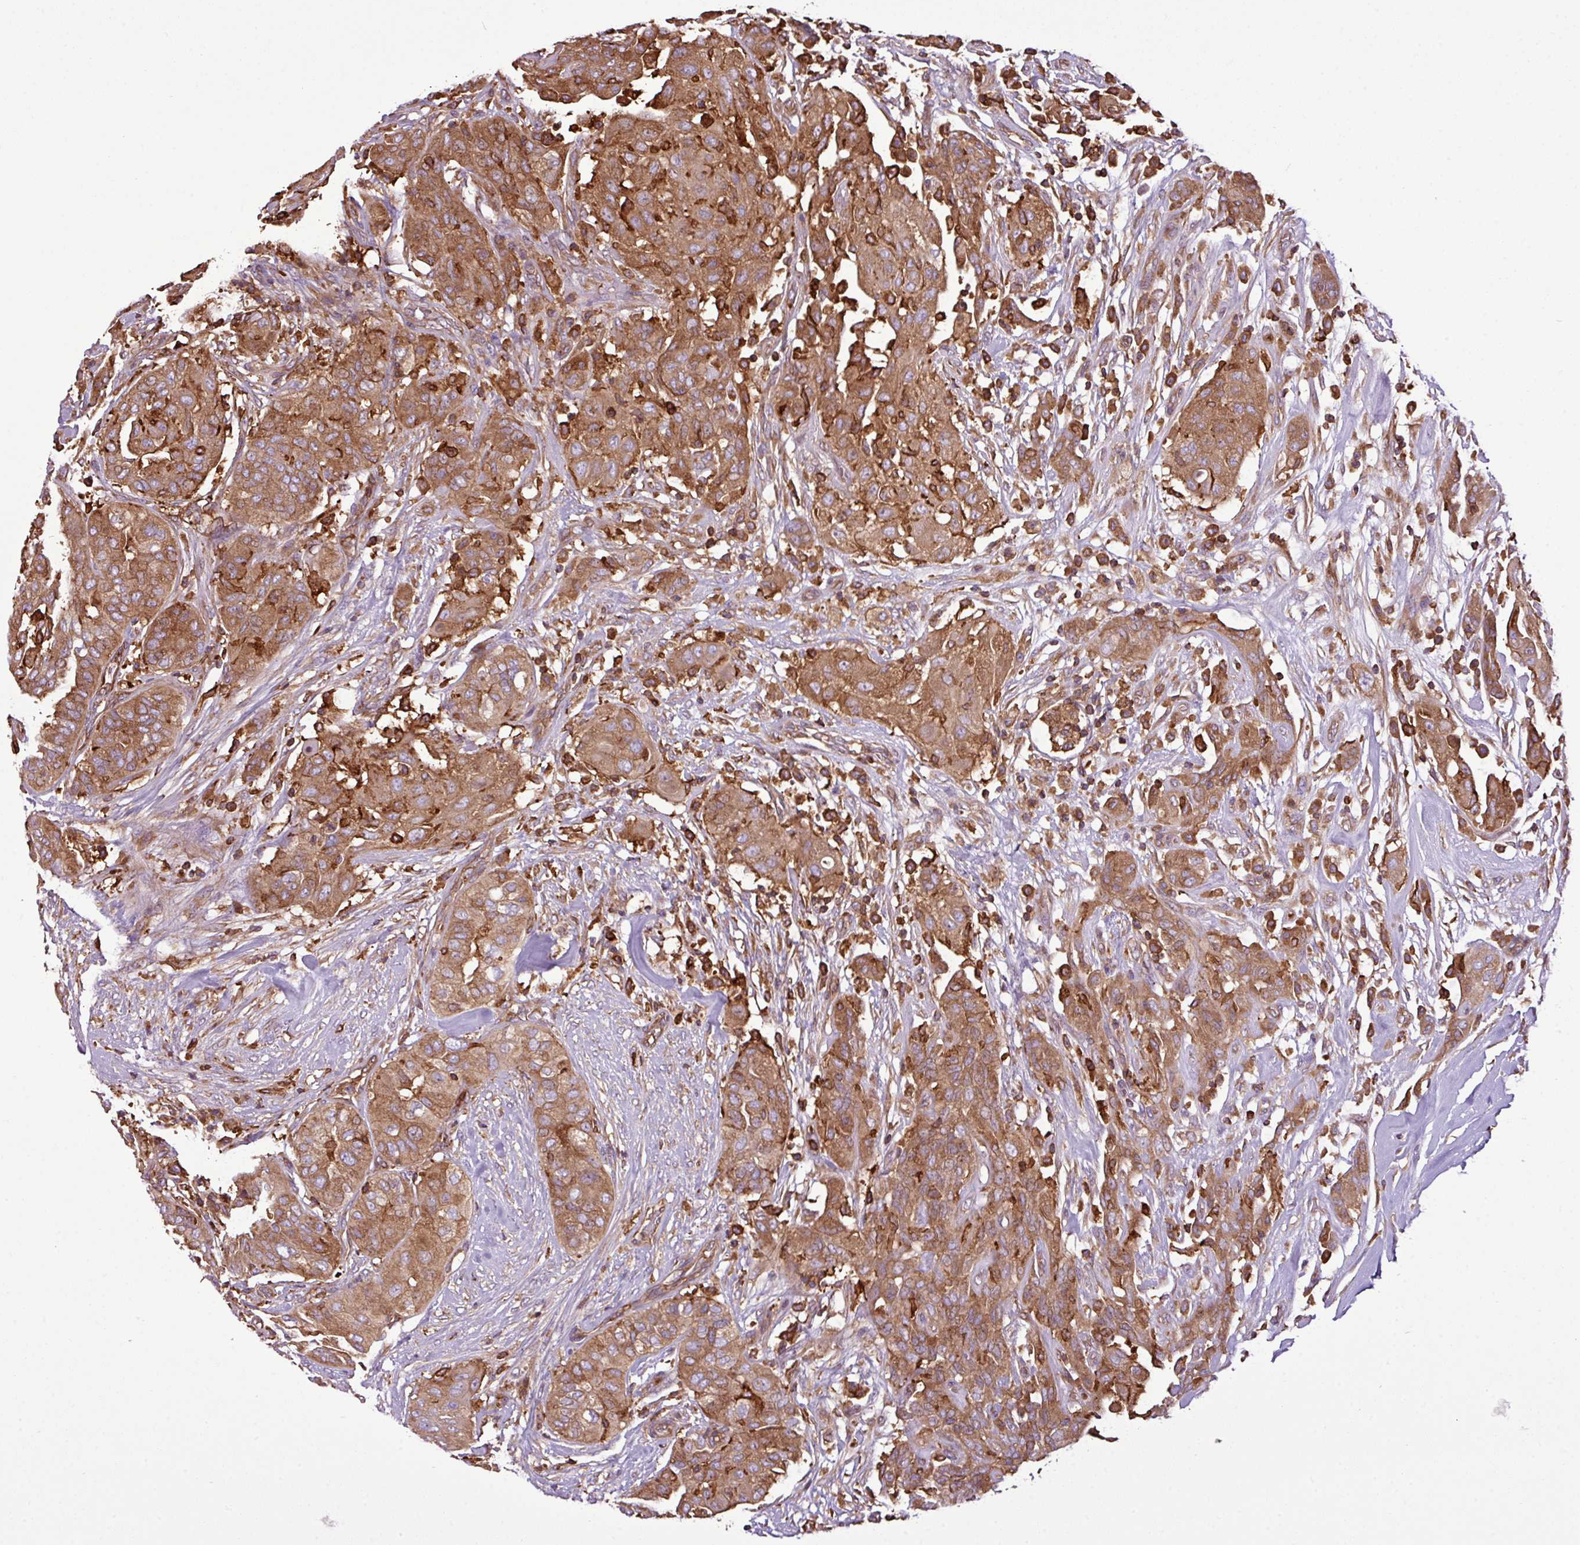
{"staining": {"intensity": "moderate", "quantity": ">75%", "location": "cytoplasmic/membranous"}, "tissue": "thyroid cancer", "cell_type": "Tumor cells", "image_type": "cancer", "snomed": [{"axis": "morphology", "description": "Papillary adenocarcinoma, NOS"}, {"axis": "topography", "description": "Thyroid gland"}], "caption": "A photomicrograph showing moderate cytoplasmic/membranous expression in approximately >75% of tumor cells in thyroid cancer (papillary adenocarcinoma), as visualized by brown immunohistochemical staining.", "gene": "PGAP6", "patient": {"sex": "female", "age": 59}}